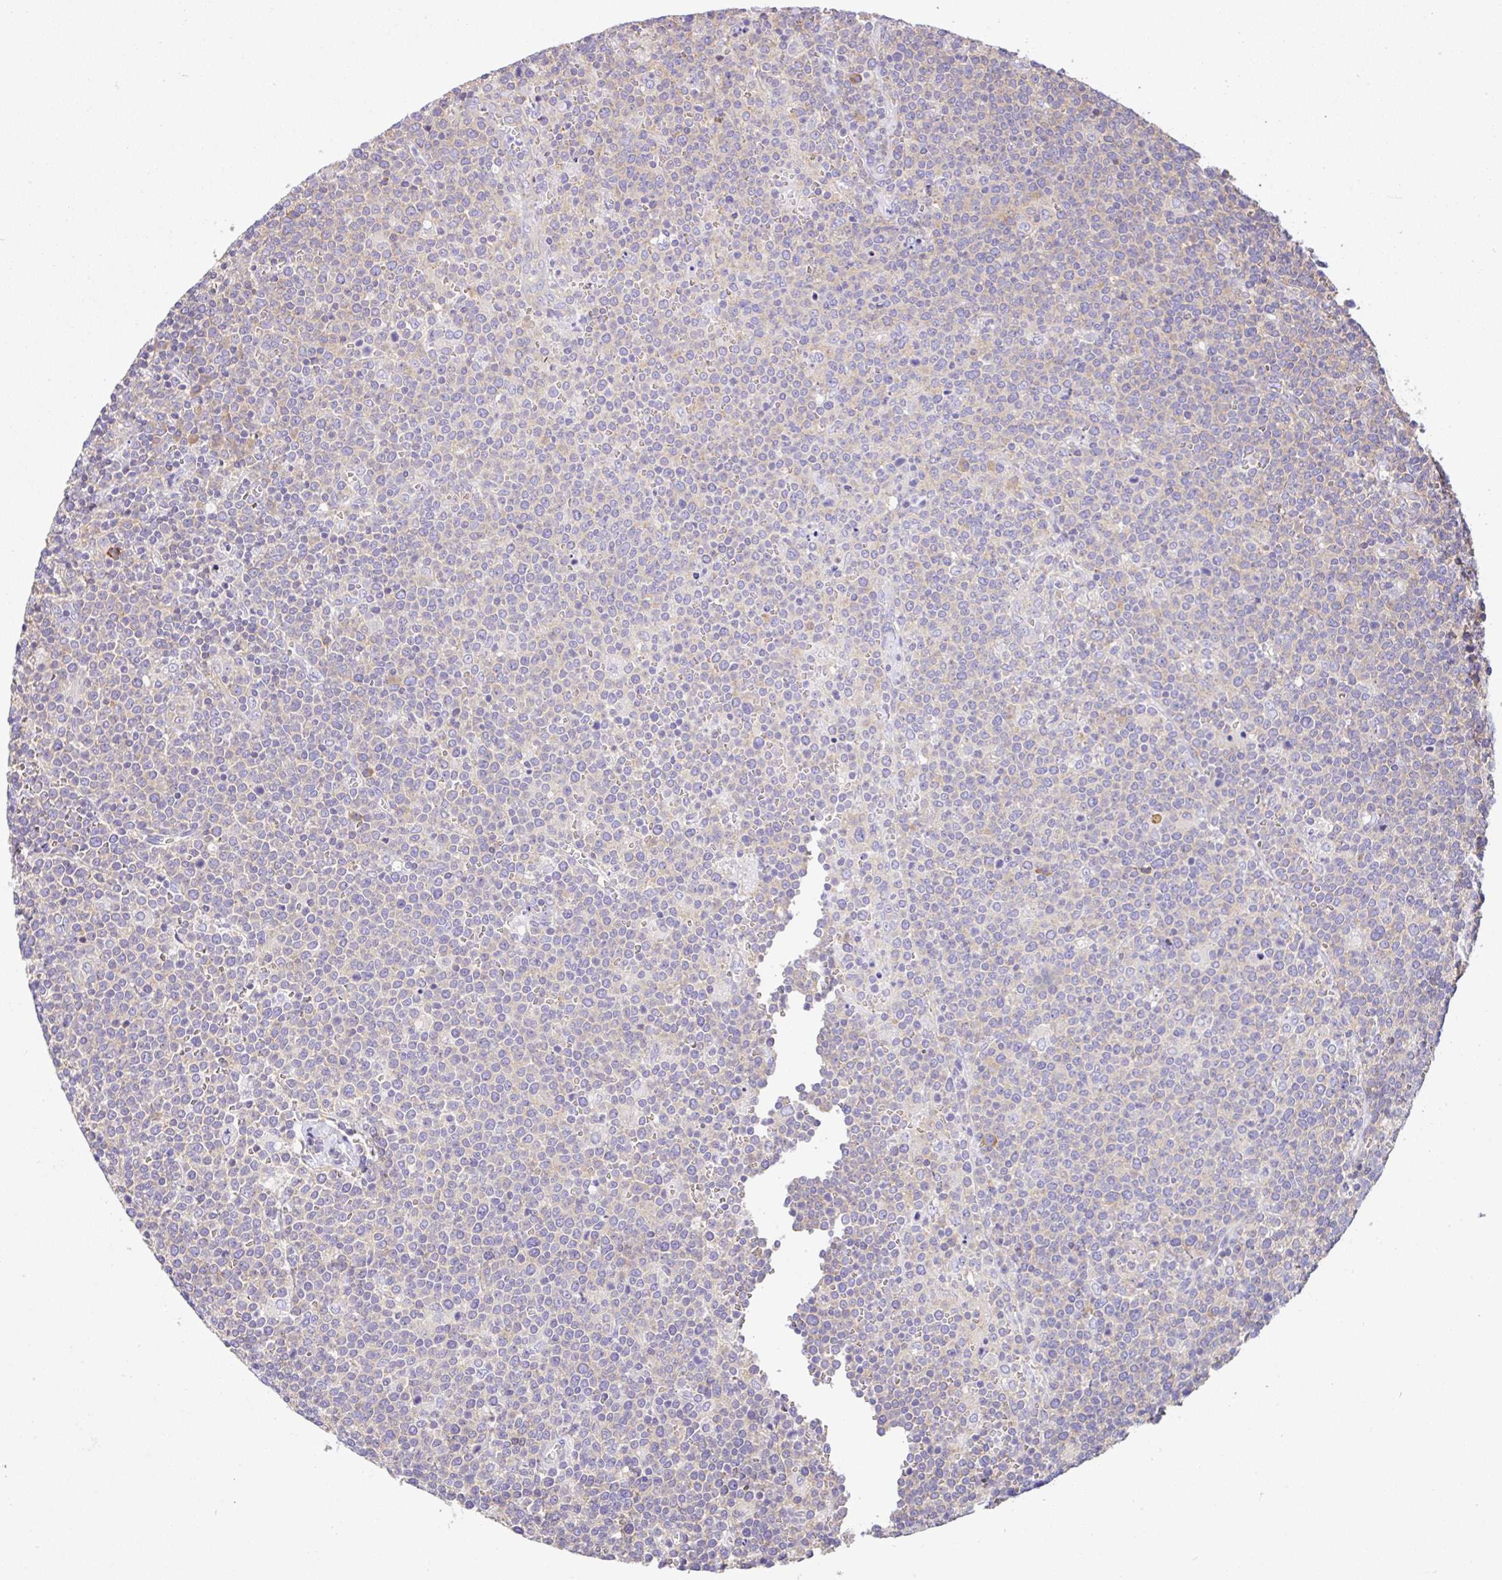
{"staining": {"intensity": "negative", "quantity": "none", "location": "none"}, "tissue": "lymphoma", "cell_type": "Tumor cells", "image_type": "cancer", "snomed": [{"axis": "morphology", "description": "Malignant lymphoma, non-Hodgkin's type, High grade"}, {"axis": "topography", "description": "Lymph node"}], "caption": "Lymphoma was stained to show a protein in brown. There is no significant staining in tumor cells. (DAB IHC, high magnification).", "gene": "GFPT2", "patient": {"sex": "male", "age": 61}}